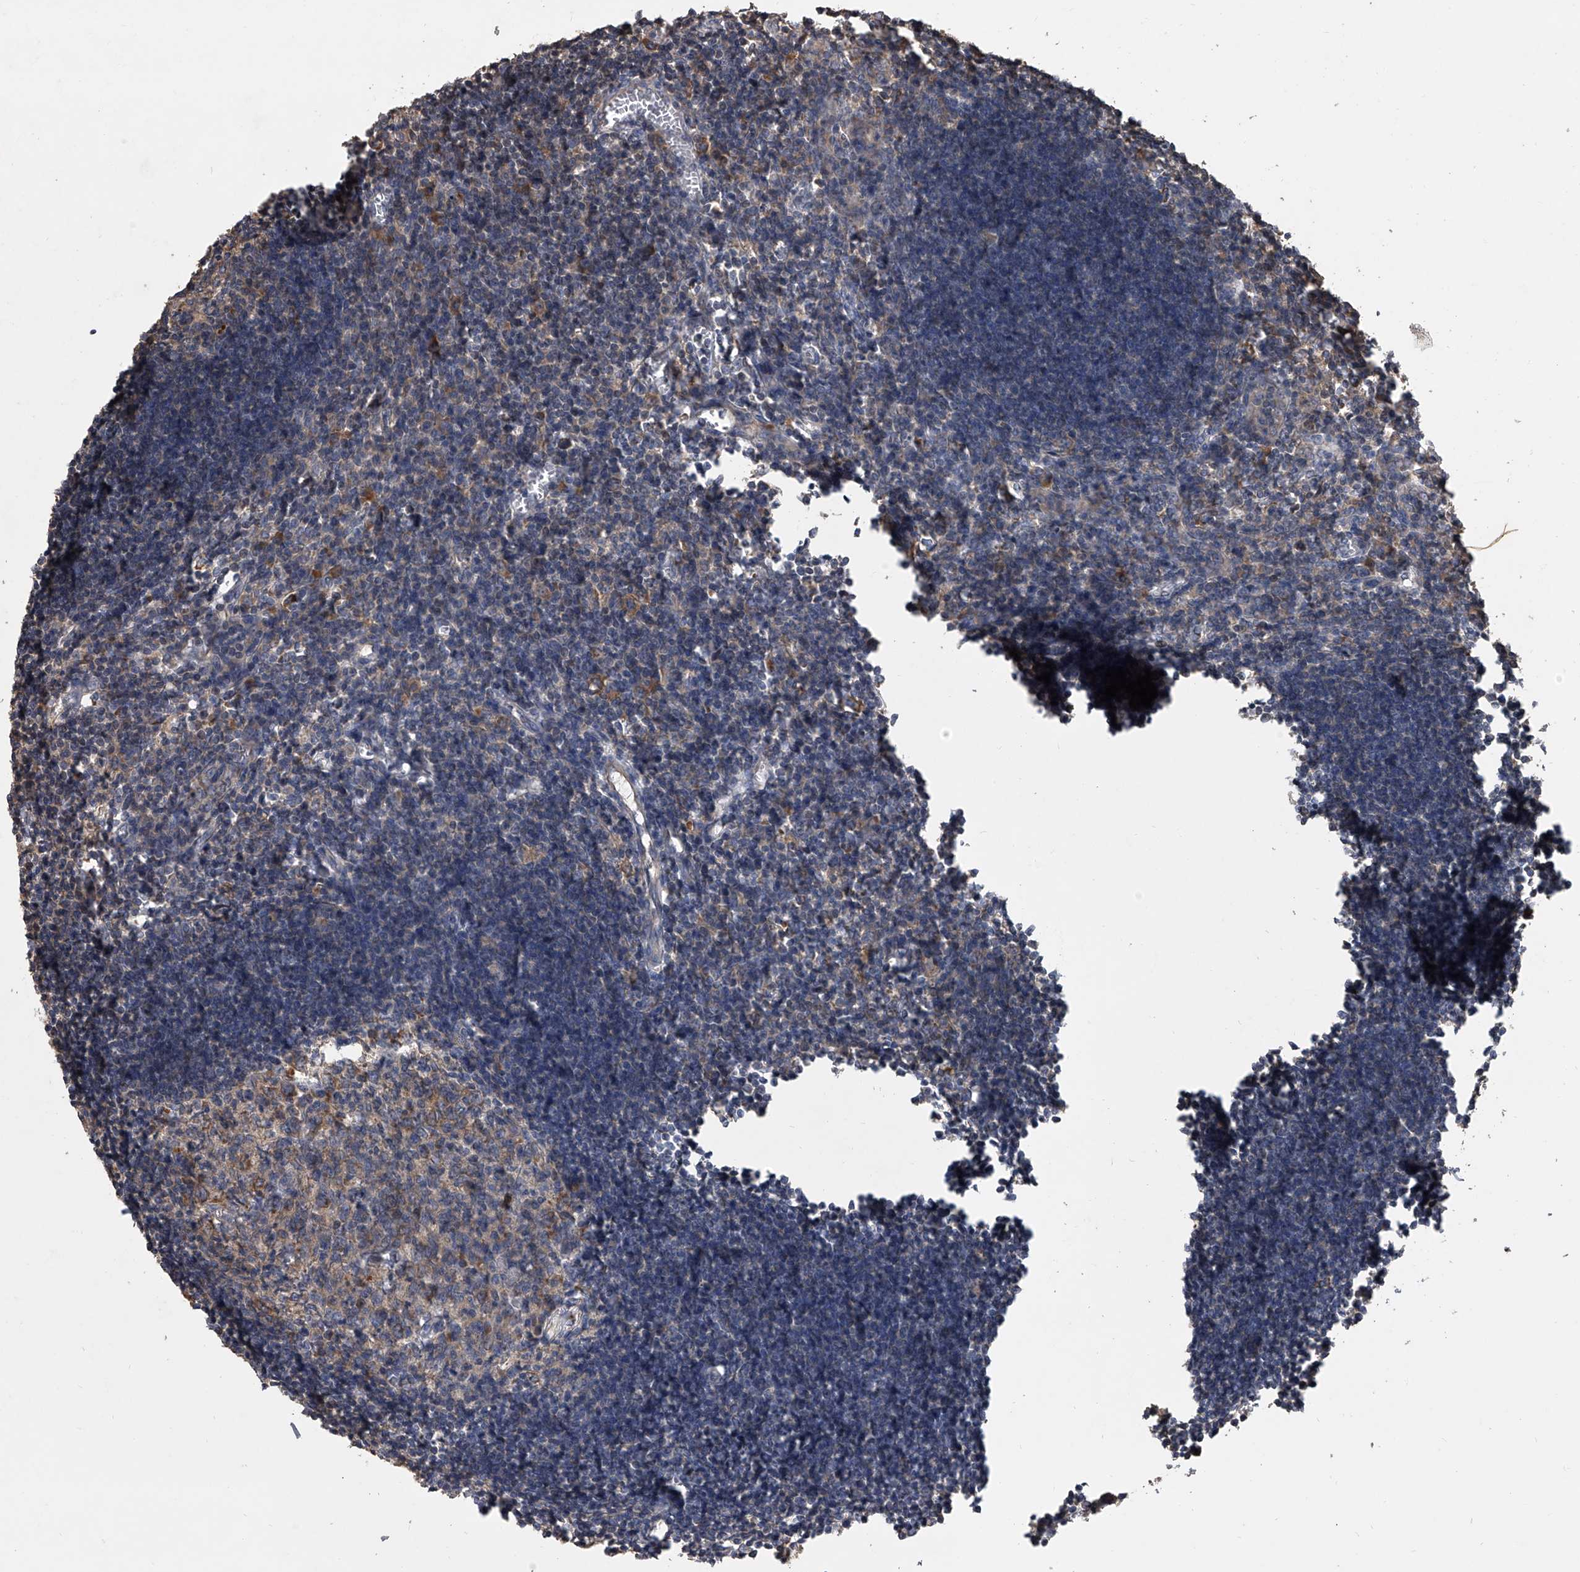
{"staining": {"intensity": "weak", "quantity": "25%-75%", "location": "cytoplasmic/membranous"}, "tissue": "lymph node", "cell_type": "Germinal center cells", "image_type": "normal", "snomed": [{"axis": "morphology", "description": "Normal tissue, NOS"}, {"axis": "morphology", "description": "Malignant melanoma, Metastatic site"}, {"axis": "topography", "description": "Lymph node"}], "caption": "Brown immunohistochemical staining in normal lymph node demonstrates weak cytoplasmic/membranous positivity in approximately 25%-75% of germinal center cells.", "gene": "DOCK9", "patient": {"sex": "male", "age": 41}}